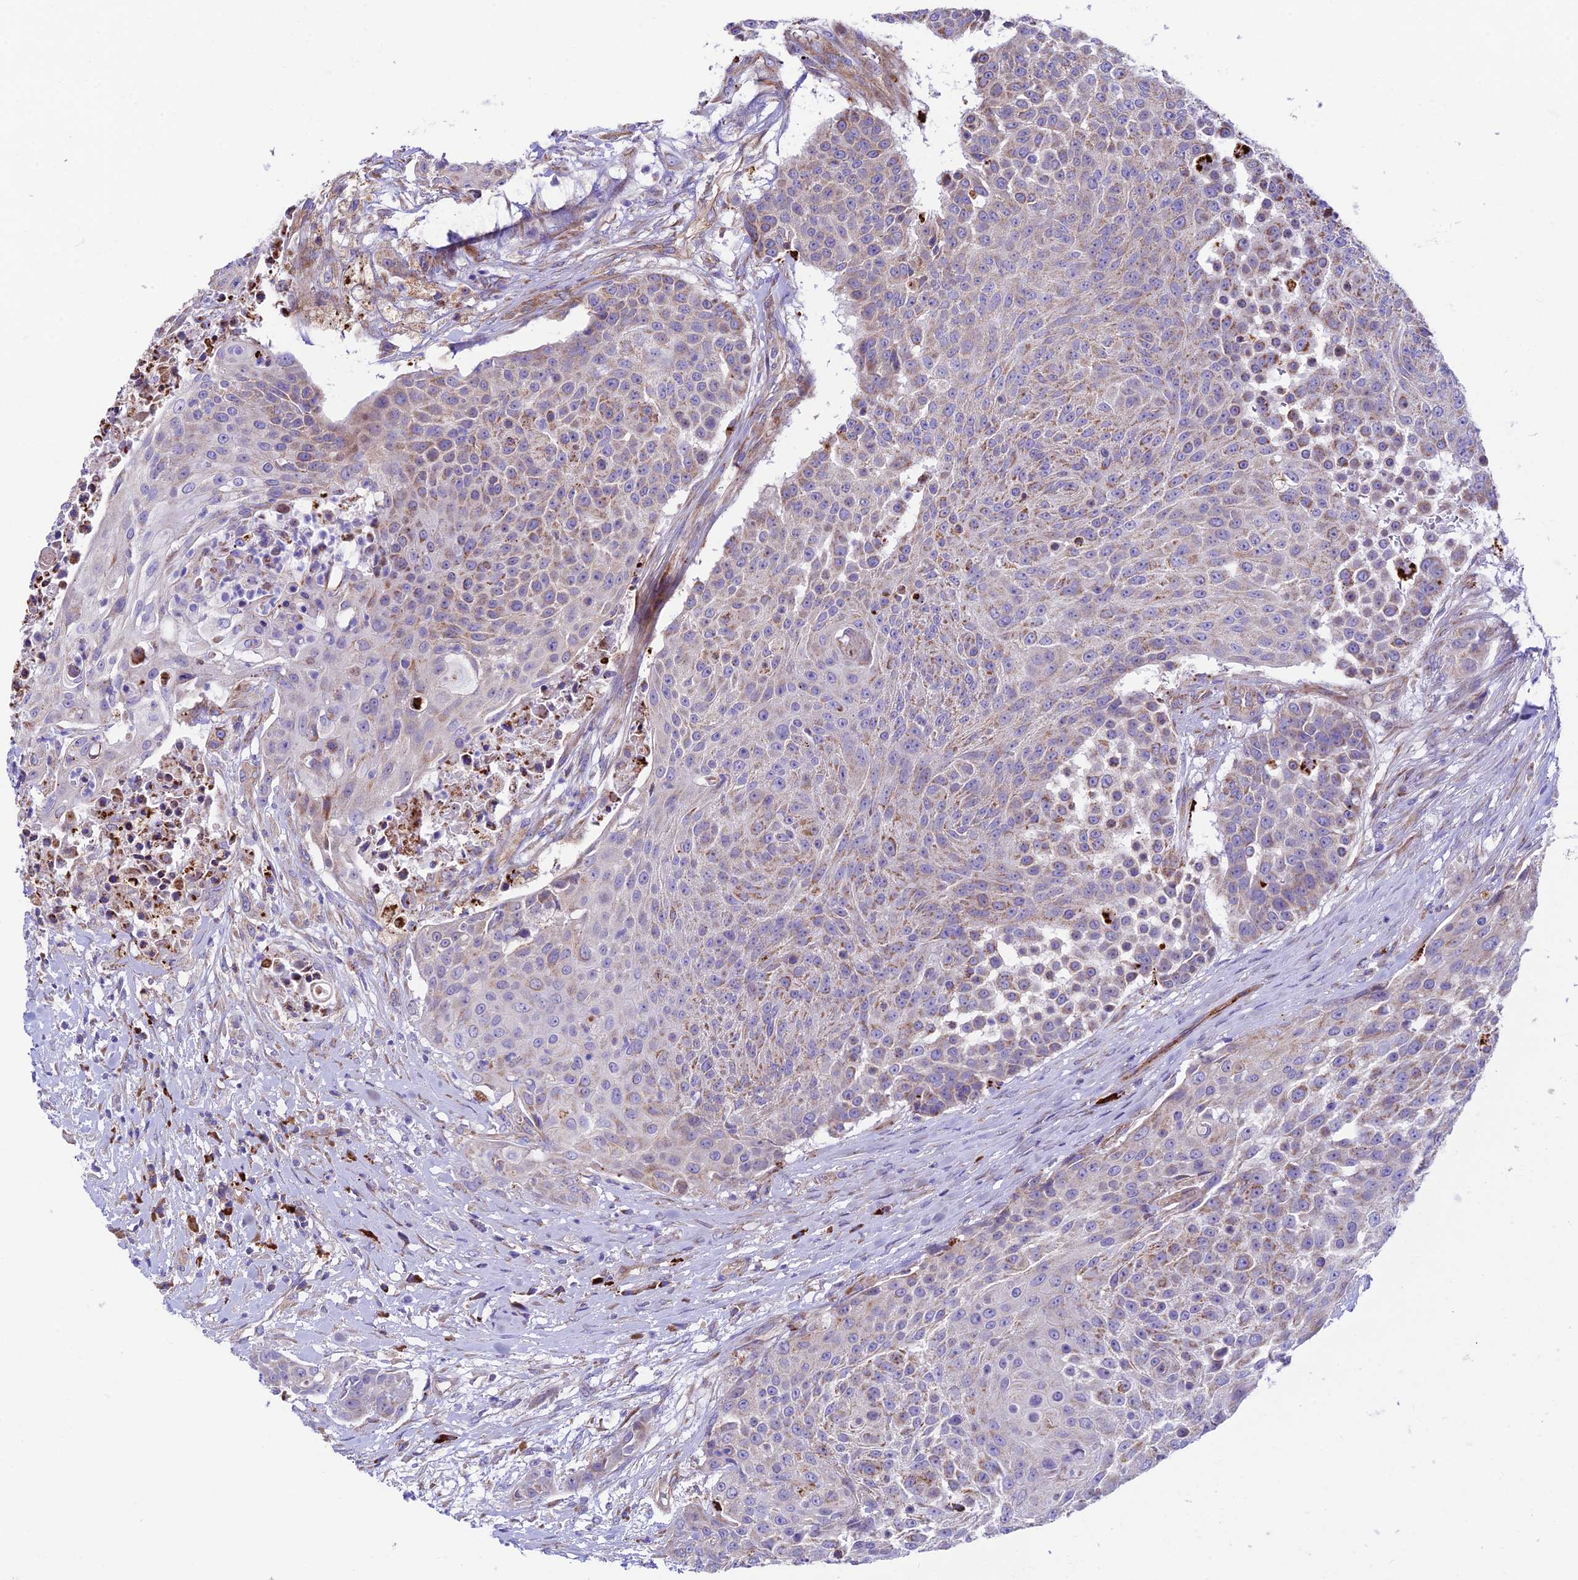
{"staining": {"intensity": "weak", "quantity": "25%-75%", "location": "cytoplasmic/membranous"}, "tissue": "urothelial cancer", "cell_type": "Tumor cells", "image_type": "cancer", "snomed": [{"axis": "morphology", "description": "Urothelial carcinoma, High grade"}, {"axis": "topography", "description": "Urinary bladder"}], "caption": "Weak cytoplasmic/membranous staining is present in approximately 25%-75% of tumor cells in high-grade urothelial carcinoma.", "gene": "VPS13C", "patient": {"sex": "female", "age": 63}}